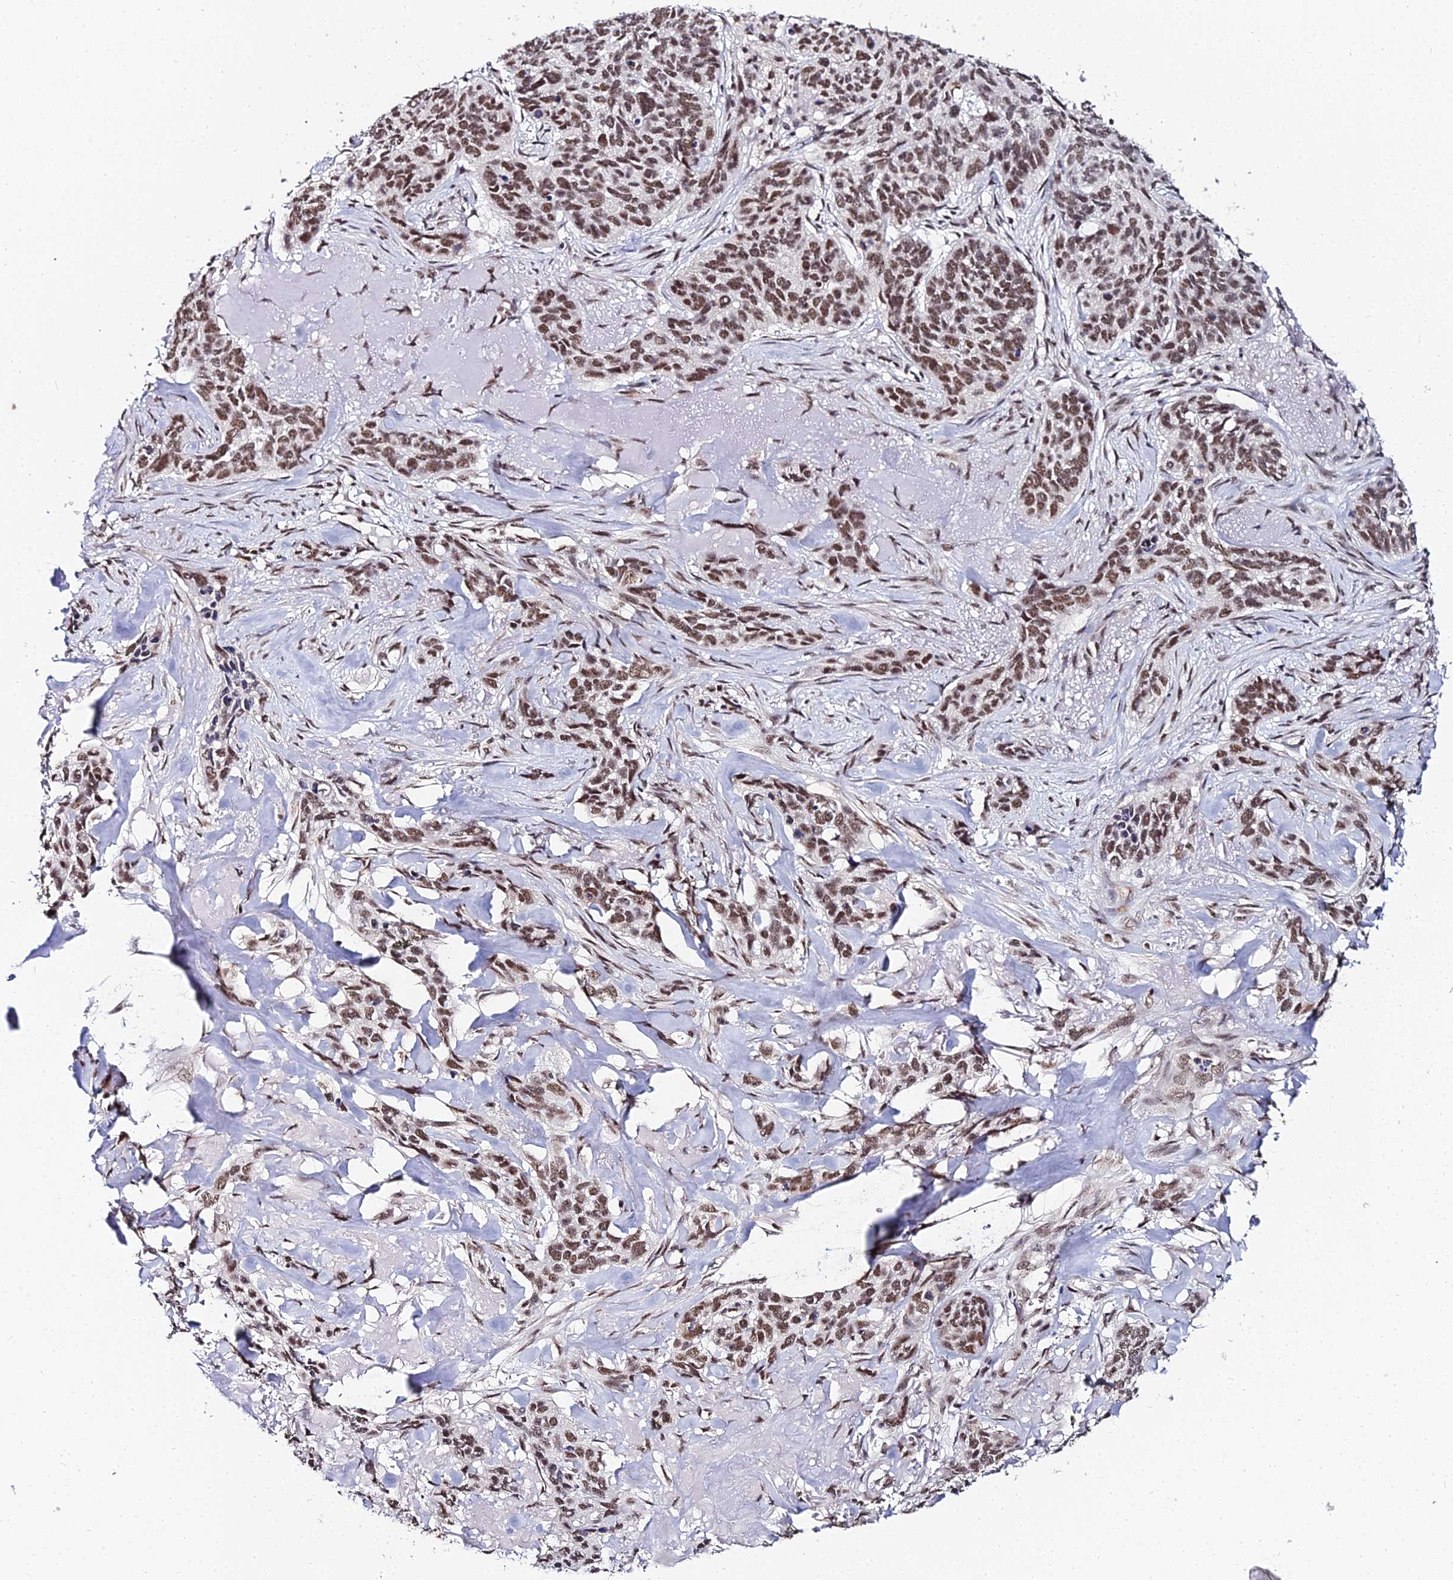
{"staining": {"intensity": "strong", "quantity": ">75%", "location": "nuclear"}, "tissue": "skin cancer", "cell_type": "Tumor cells", "image_type": "cancer", "snomed": [{"axis": "morphology", "description": "Basal cell carcinoma"}, {"axis": "topography", "description": "Skin"}], "caption": "A micrograph of basal cell carcinoma (skin) stained for a protein reveals strong nuclear brown staining in tumor cells.", "gene": "EXOSC3", "patient": {"sex": "male", "age": 86}}